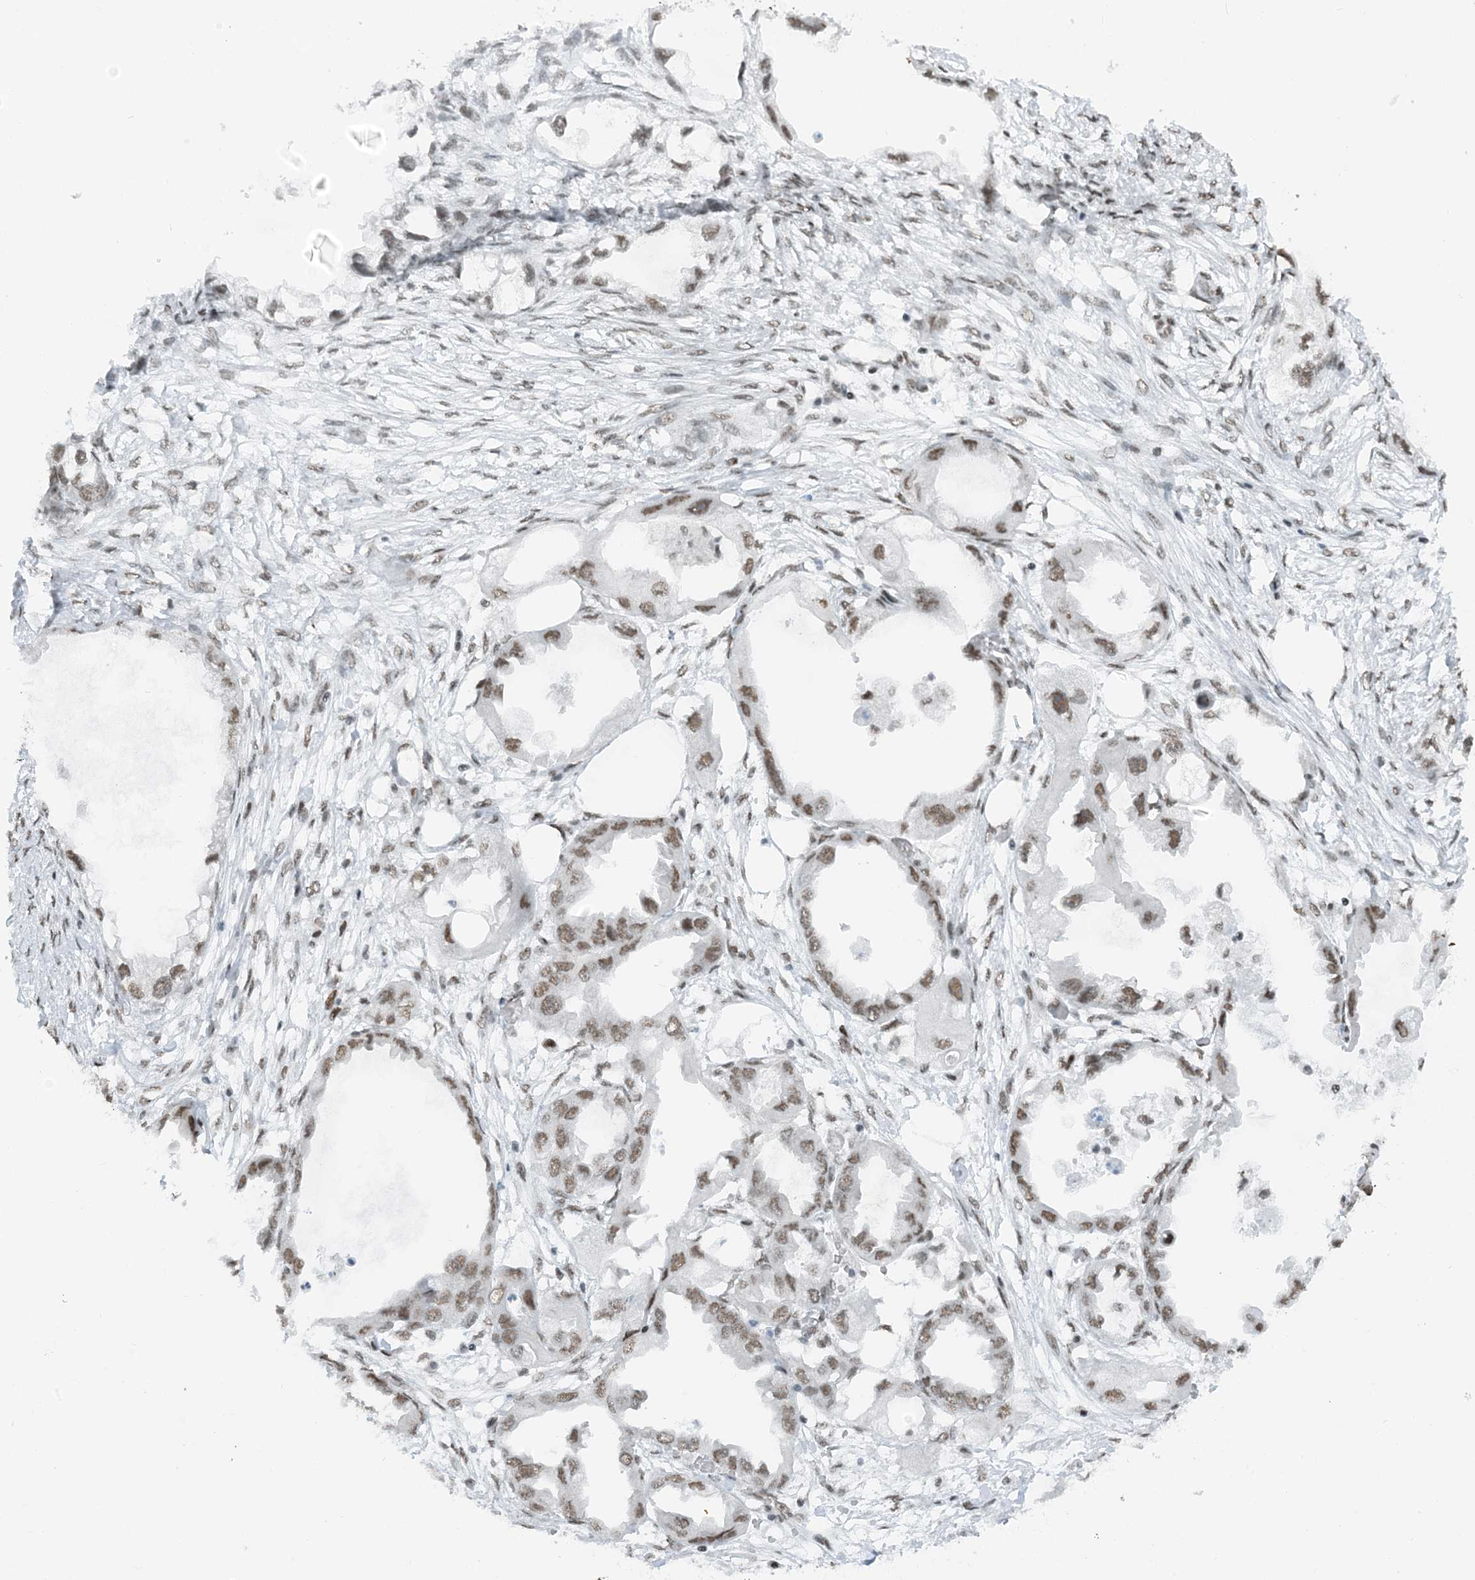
{"staining": {"intensity": "moderate", "quantity": "25%-75%", "location": "nuclear"}, "tissue": "endometrial cancer", "cell_type": "Tumor cells", "image_type": "cancer", "snomed": [{"axis": "morphology", "description": "Adenocarcinoma, NOS"}, {"axis": "morphology", "description": "Adenocarcinoma, metastatic, NOS"}, {"axis": "topography", "description": "Adipose tissue"}, {"axis": "topography", "description": "Endometrium"}], "caption": "DAB (3,3'-diaminobenzidine) immunohistochemical staining of endometrial metastatic adenocarcinoma displays moderate nuclear protein expression in approximately 25%-75% of tumor cells.", "gene": "ZNF500", "patient": {"sex": "female", "age": 67}}